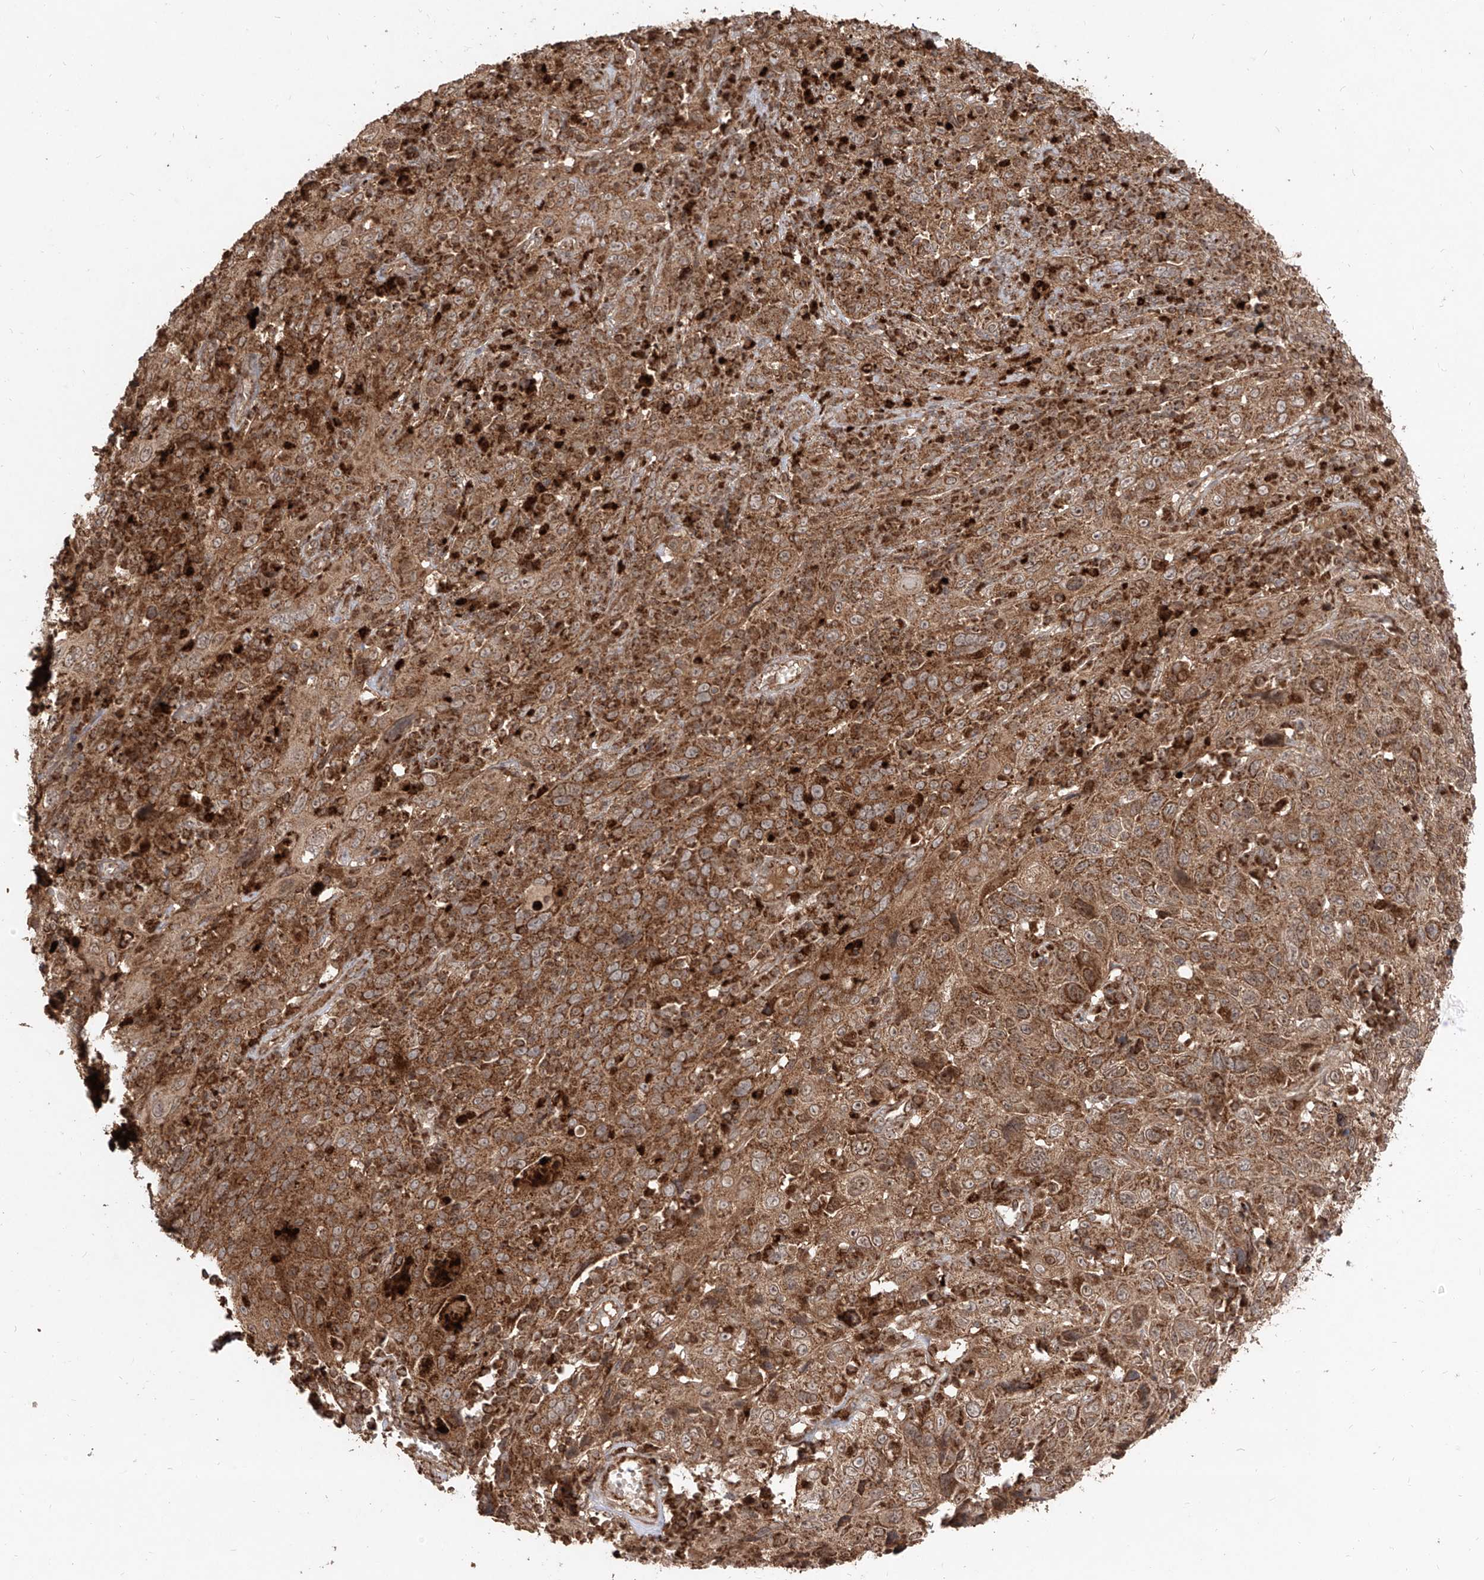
{"staining": {"intensity": "strong", "quantity": ">75%", "location": "cytoplasmic/membranous"}, "tissue": "cervical cancer", "cell_type": "Tumor cells", "image_type": "cancer", "snomed": [{"axis": "morphology", "description": "Squamous cell carcinoma, NOS"}, {"axis": "topography", "description": "Cervix"}], "caption": "High-power microscopy captured an immunohistochemistry (IHC) histopathology image of cervical cancer, revealing strong cytoplasmic/membranous positivity in approximately >75% of tumor cells.", "gene": "AIM2", "patient": {"sex": "female", "age": 46}}